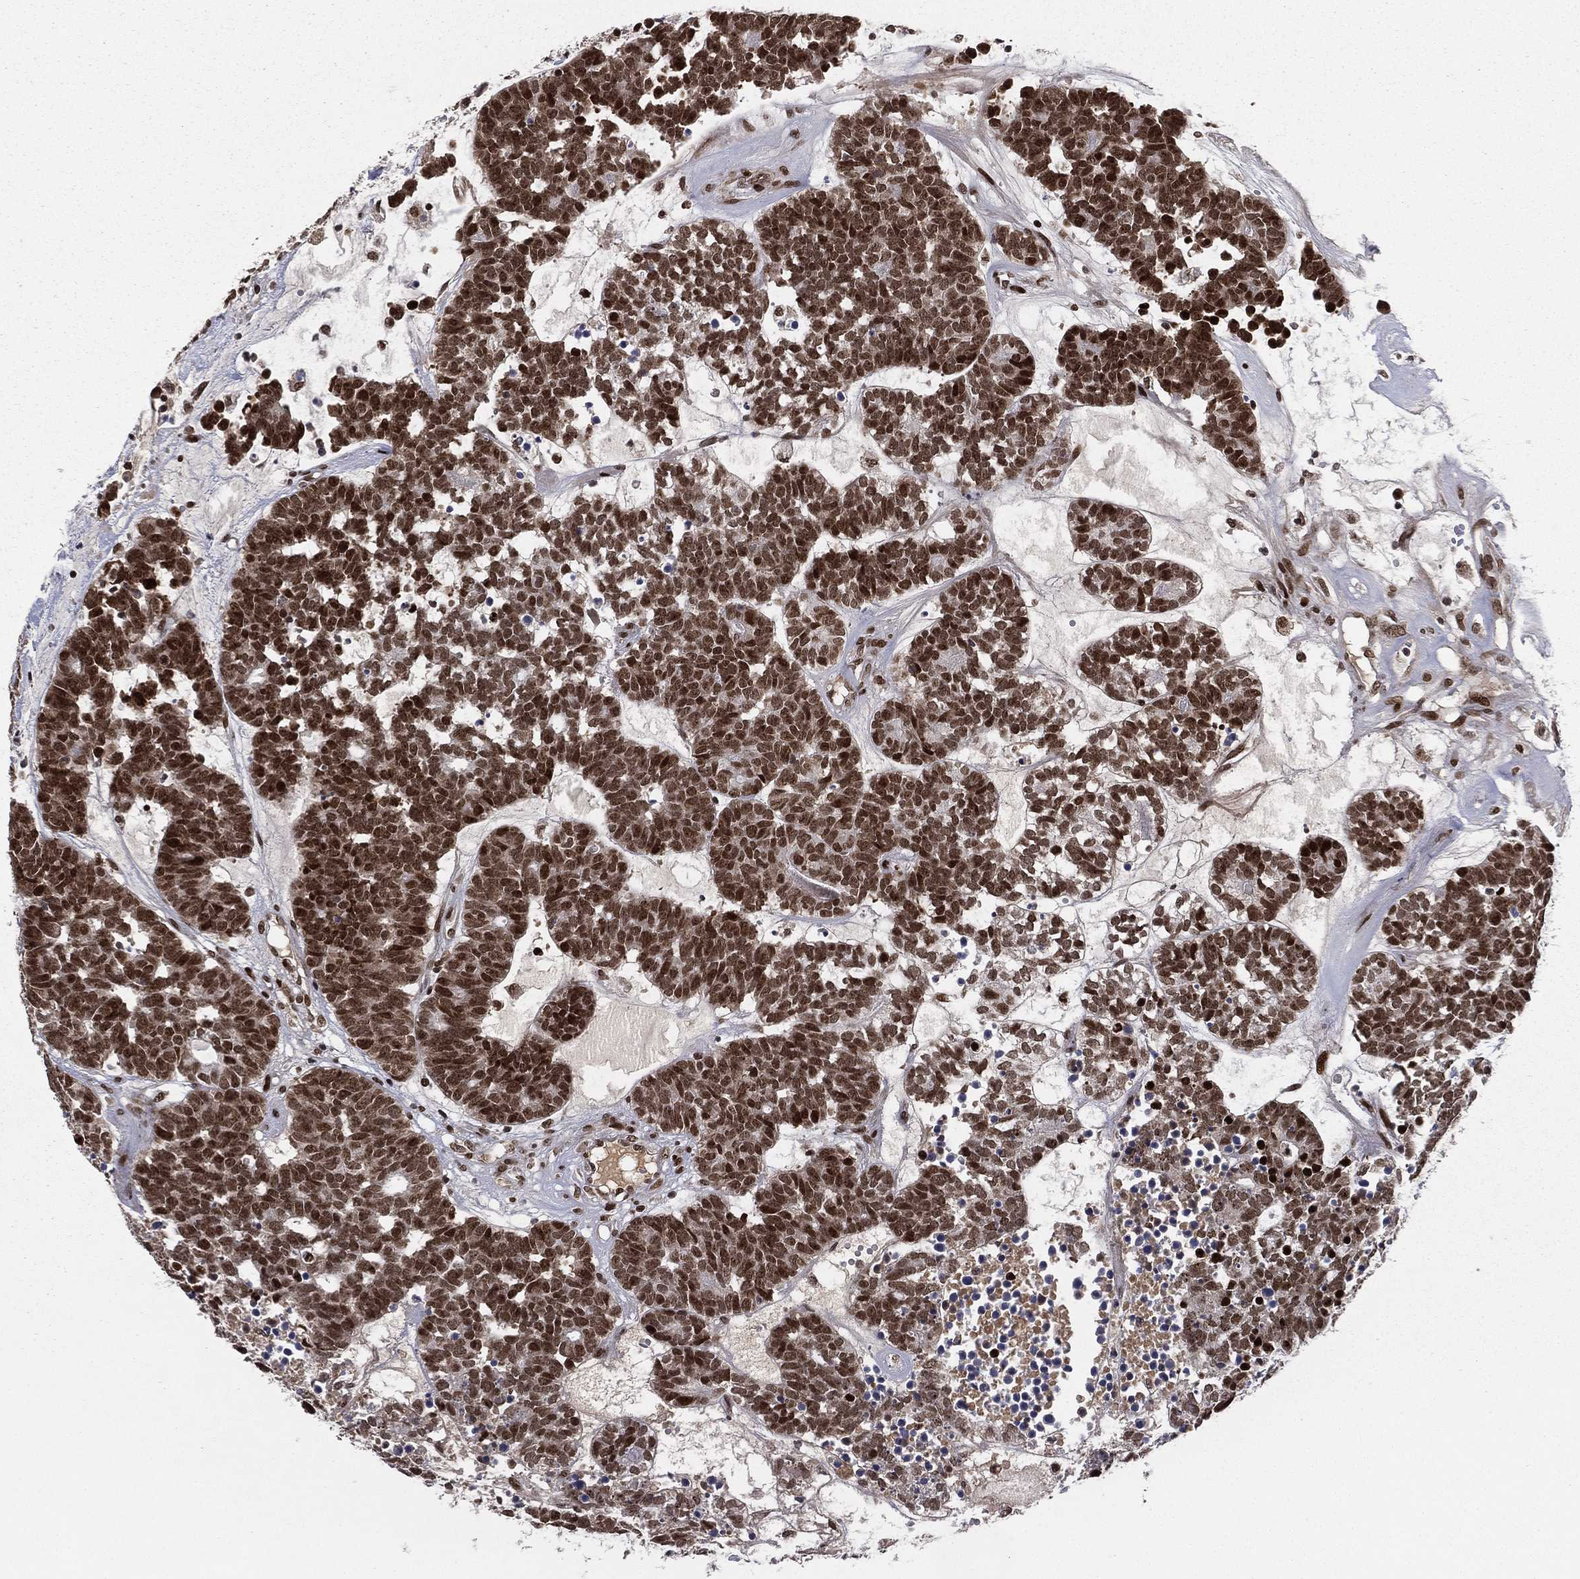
{"staining": {"intensity": "strong", "quantity": ">75%", "location": "nuclear"}, "tissue": "head and neck cancer", "cell_type": "Tumor cells", "image_type": "cancer", "snomed": [{"axis": "morphology", "description": "Adenocarcinoma, NOS"}, {"axis": "topography", "description": "Head-Neck"}], "caption": "Head and neck cancer (adenocarcinoma) was stained to show a protein in brown. There is high levels of strong nuclear expression in about >75% of tumor cells.", "gene": "RTF1", "patient": {"sex": "female", "age": 81}}